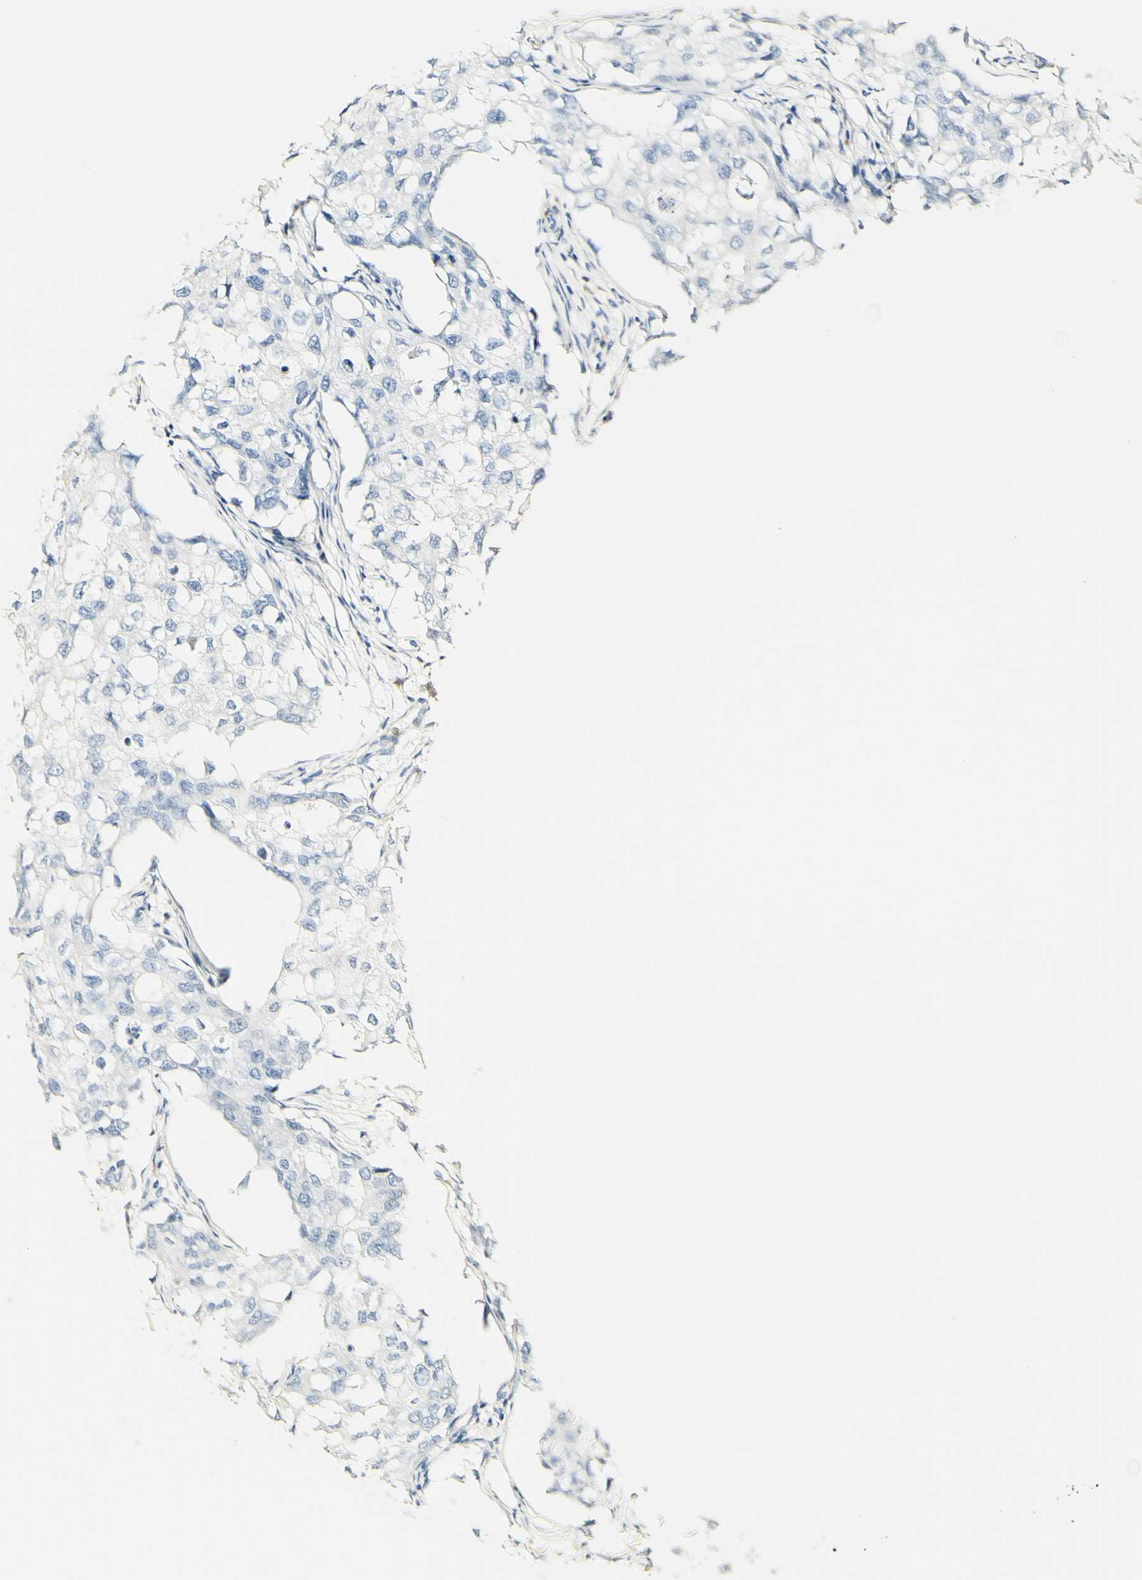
{"staining": {"intensity": "negative", "quantity": "none", "location": "none"}, "tissue": "breast cancer", "cell_type": "Tumor cells", "image_type": "cancer", "snomed": [{"axis": "morphology", "description": "Duct carcinoma"}, {"axis": "topography", "description": "Breast"}], "caption": "Immunohistochemical staining of human breast intraductal carcinoma displays no significant staining in tumor cells.", "gene": "FMO3", "patient": {"sex": "female", "age": 27}}